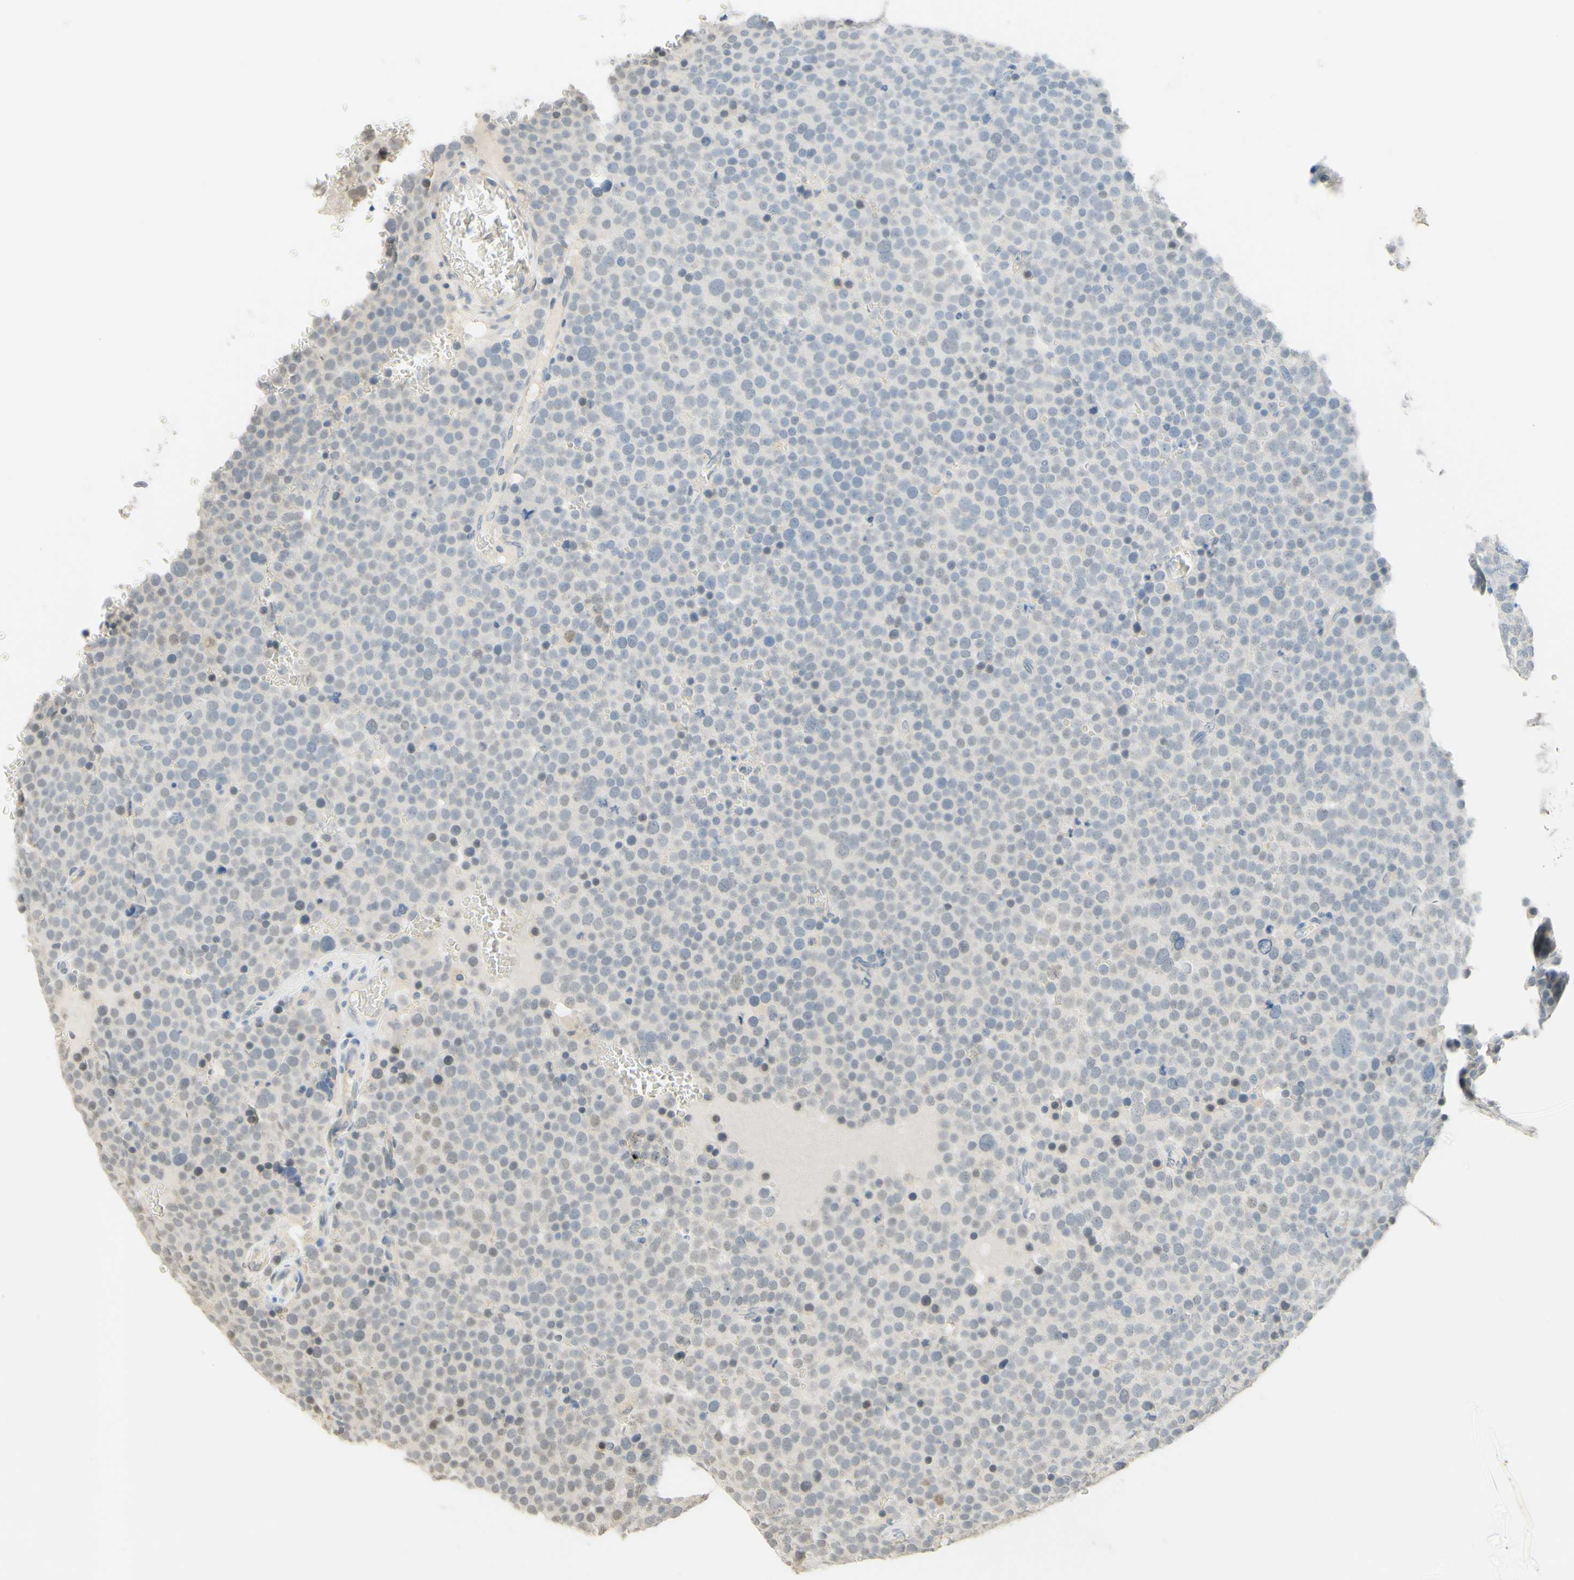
{"staining": {"intensity": "negative", "quantity": "none", "location": "none"}, "tissue": "testis cancer", "cell_type": "Tumor cells", "image_type": "cancer", "snomed": [{"axis": "morphology", "description": "Seminoma, NOS"}, {"axis": "topography", "description": "Testis"}], "caption": "A high-resolution image shows immunohistochemistry staining of testis seminoma, which demonstrates no significant expression in tumor cells.", "gene": "MAG", "patient": {"sex": "male", "age": 71}}